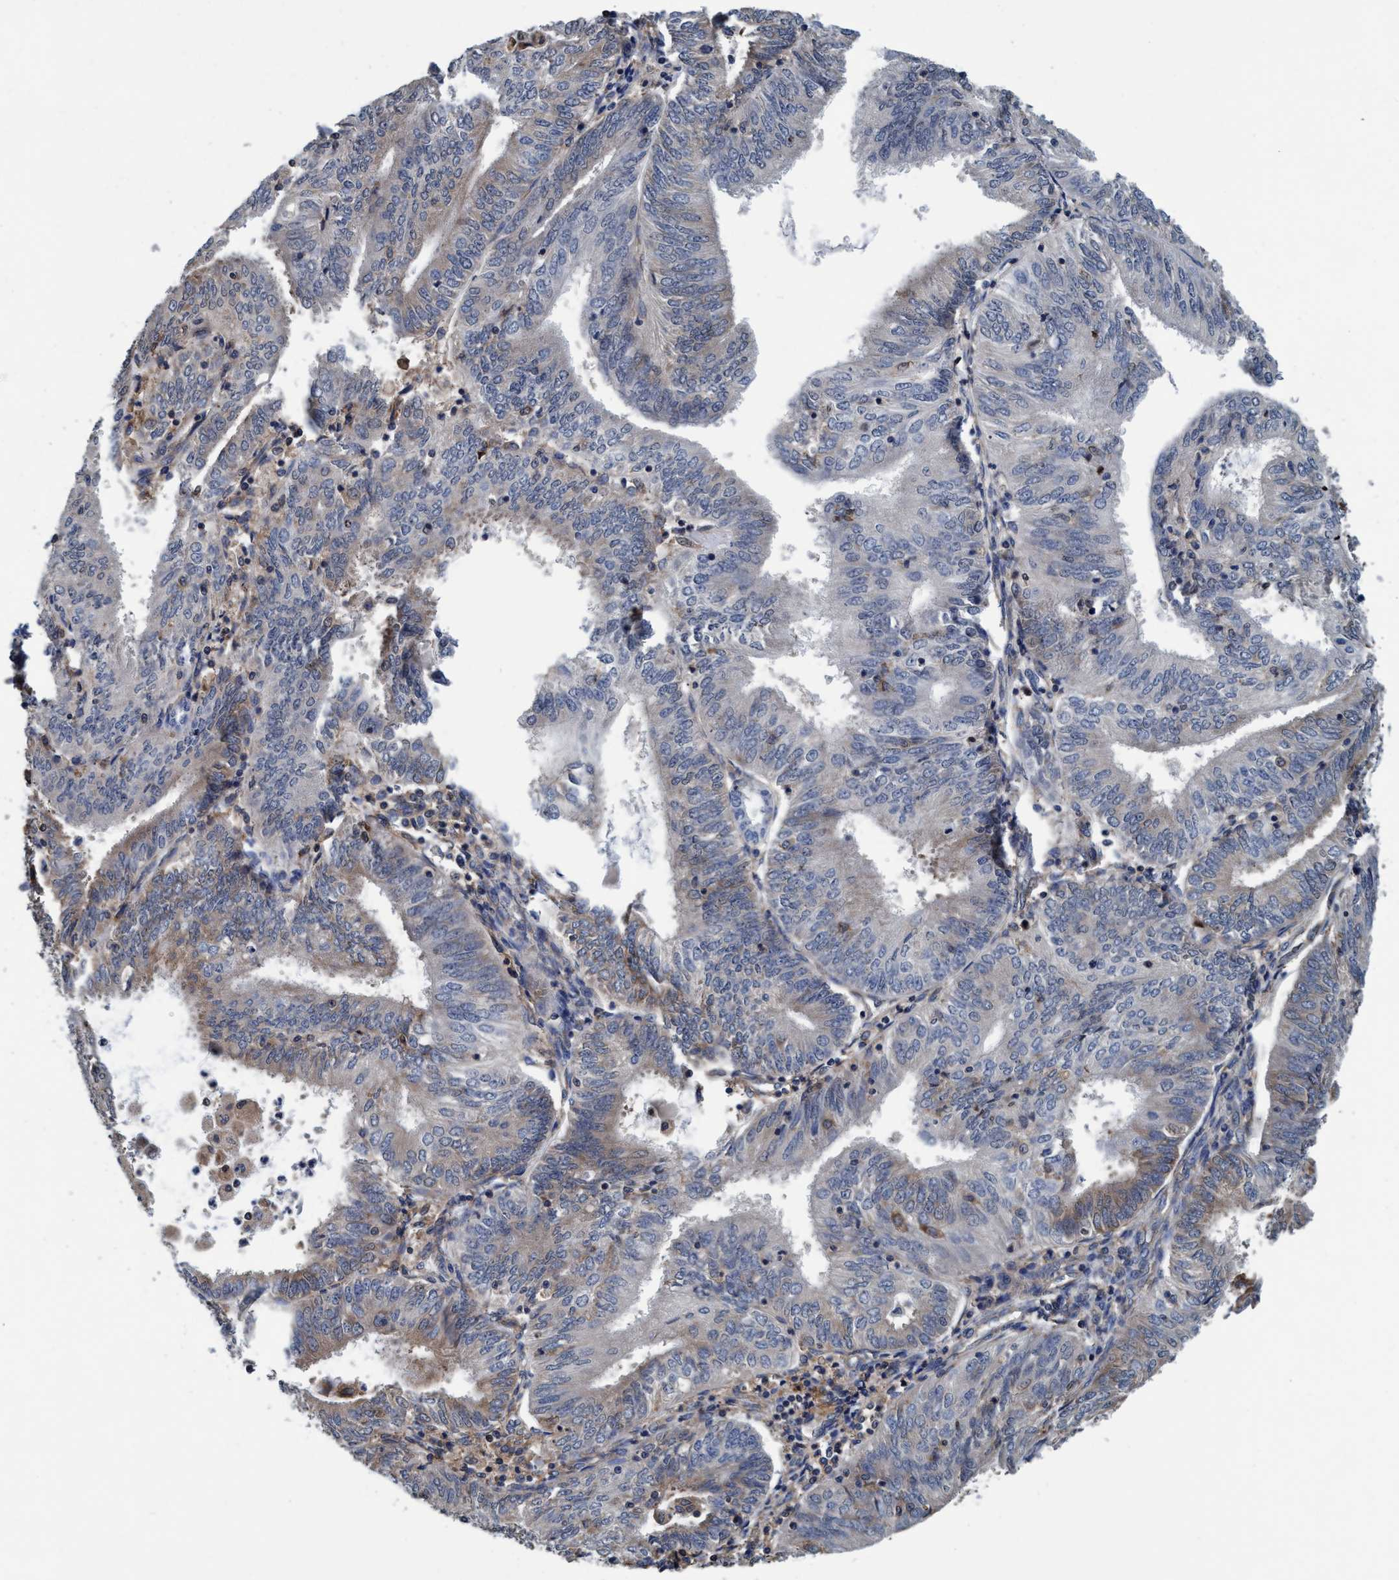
{"staining": {"intensity": "weak", "quantity": "25%-75%", "location": "cytoplasmic/membranous"}, "tissue": "endometrial cancer", "cell_type": "Tumor cells", "image_type": "cancer", "snomed": [{"axis": "morphology", "description": "Adenocarcinoma, NOS"}, {"axis": "topography", "description": "Endometrium"}], "caption": "Endometrial cancer stained with DAB (3,3'-diaminobenzidine) immunohistochemistry (IHC) demonstrates low levels of weak cytoplasmic/membranous expression in about 25%-75% of tumor cells.", "gene": "ENDOG", "patient": {"sex": "female", "age": 58}}